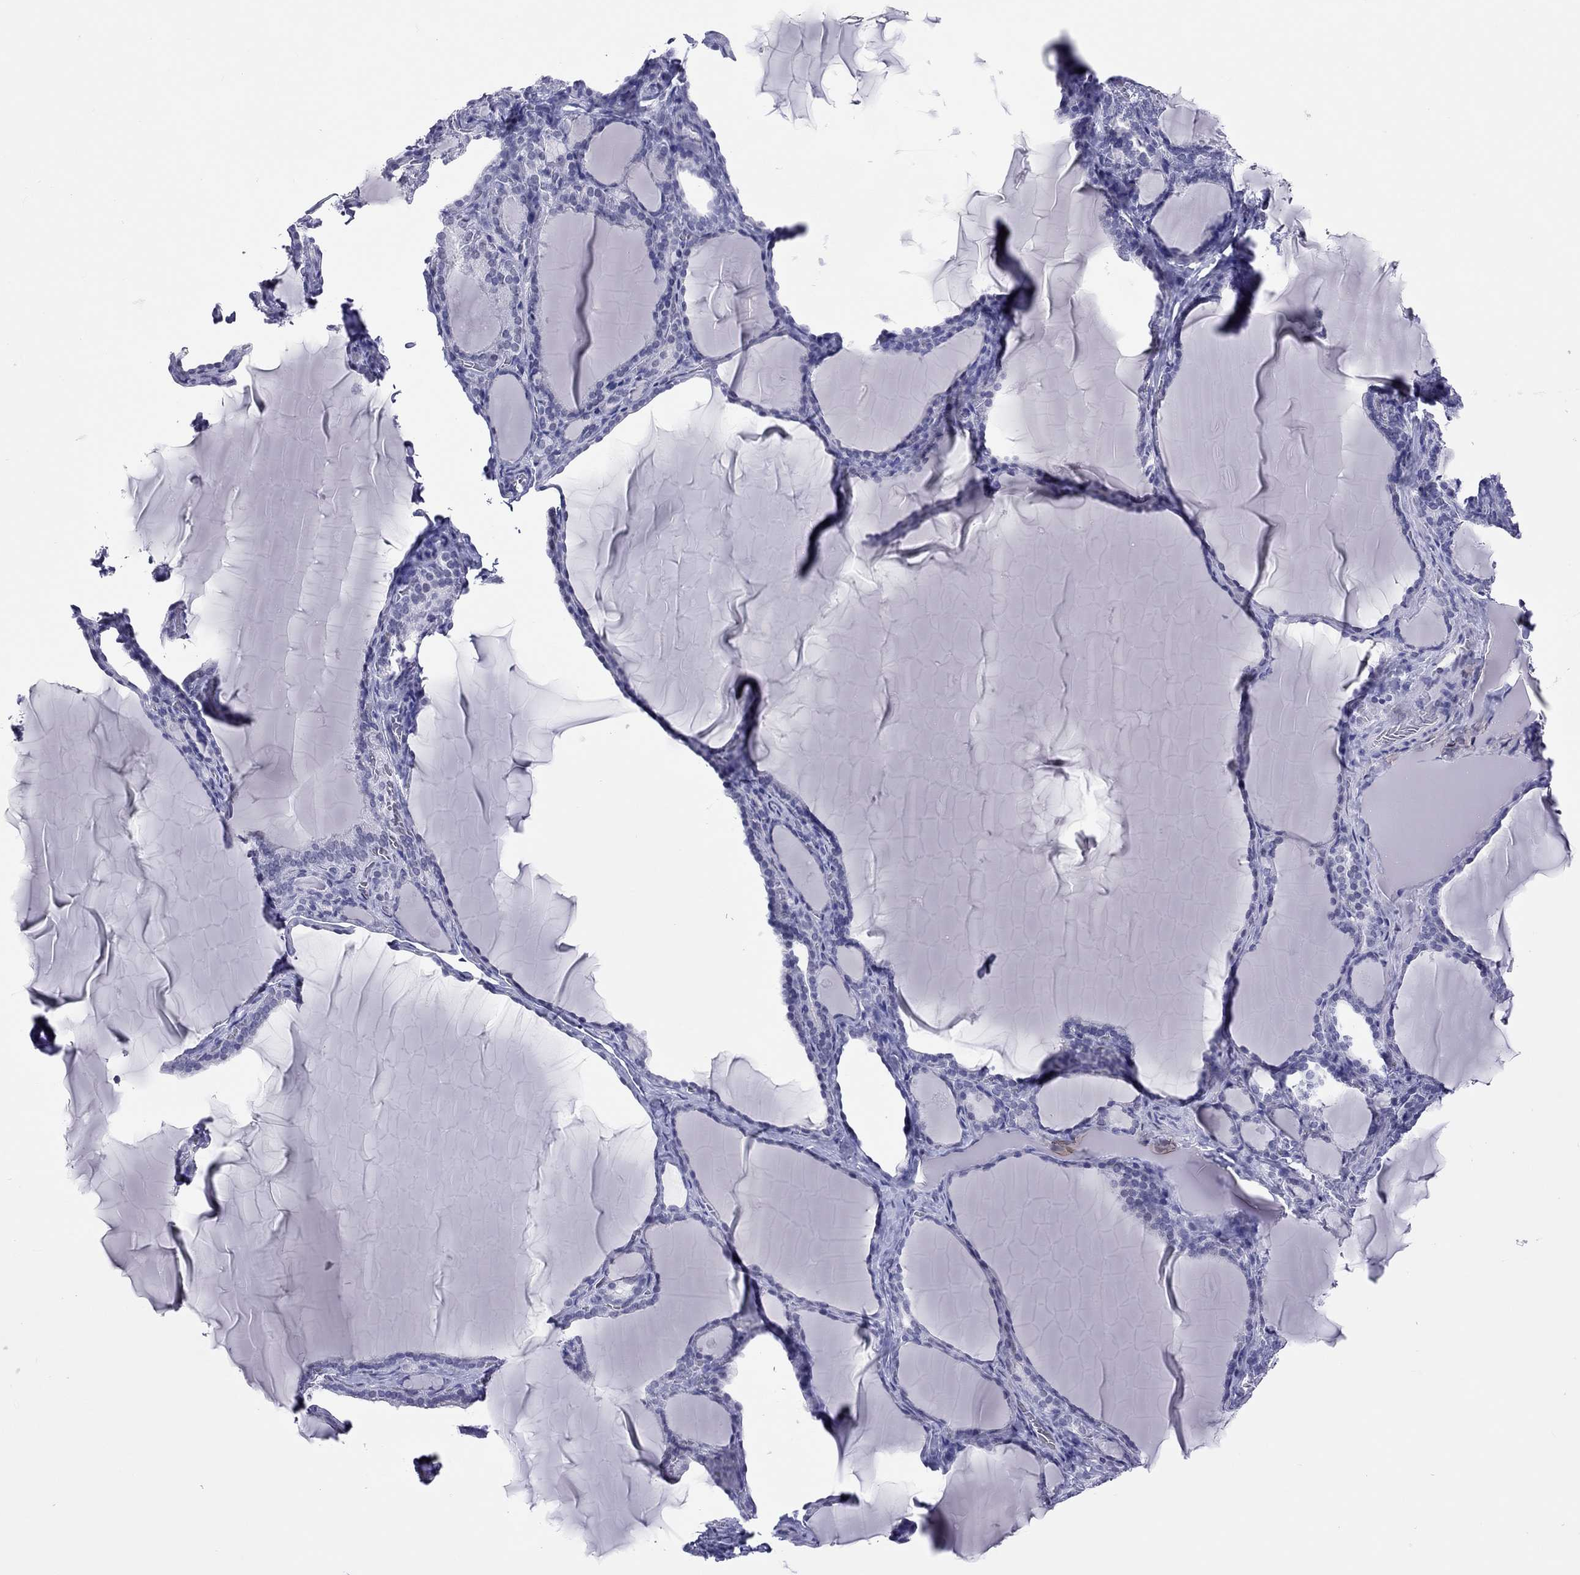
{"staining": {"intensity": "negative", "quantity": "none", "location": "none"}, "tissue": "thyroid gland", "cell_type": "Glandular cells", "image_type": "normal", "snomed": [{"axis": "morphology", "description": "Normal tissue, NOS"}, {"axis": "morphology", "description": "Hyperplasia, NOS"}, {"axis": "topography", "description": "Thyroid gland"}], "caption": "Micrograph shows no significant protein staining in glandular cells of unremarkable thyroid gland.", "gene": "JHY", "patient": {"sex": "female", "age": 27}}